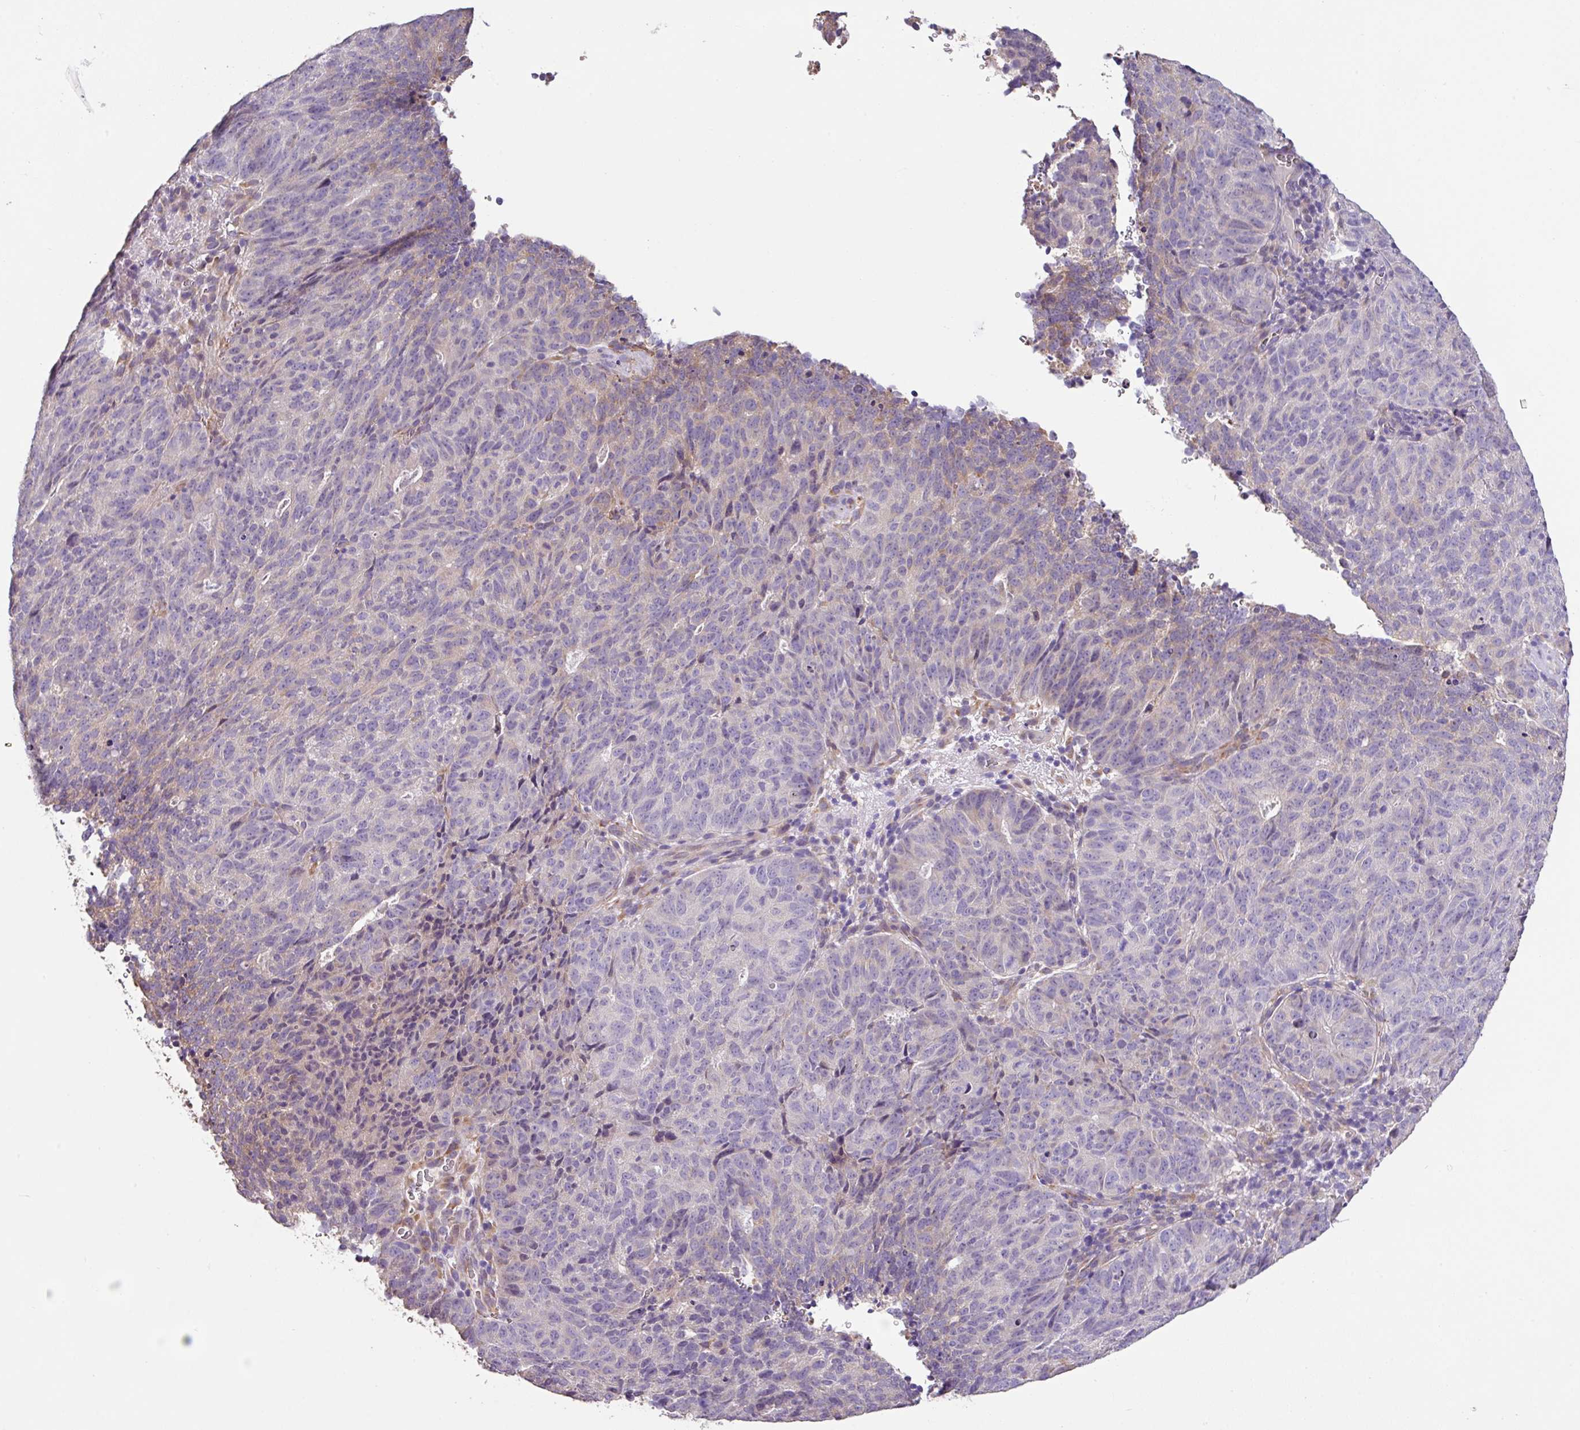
{"staining": {"intensity": "weak", "quantity": "<25%", "location": "cytoplasmic/membranous"}, "tissue": "cervical cancer", "cell_type": "Tumor cells", "image_type": "cancer", "snomed": [{"axis": "morphology", "description": "Adenocarcinoma, NOS"}, {"axis": "topography", "description": "Cervix"}], "caption": "Immunohistochemistry image of adenocarcinoma (cervical) stained for a protein (brown), which reveals no positivity in tumor cells.", "gene": "ZG16", "patient": {"sex": "female", "age": 38}}